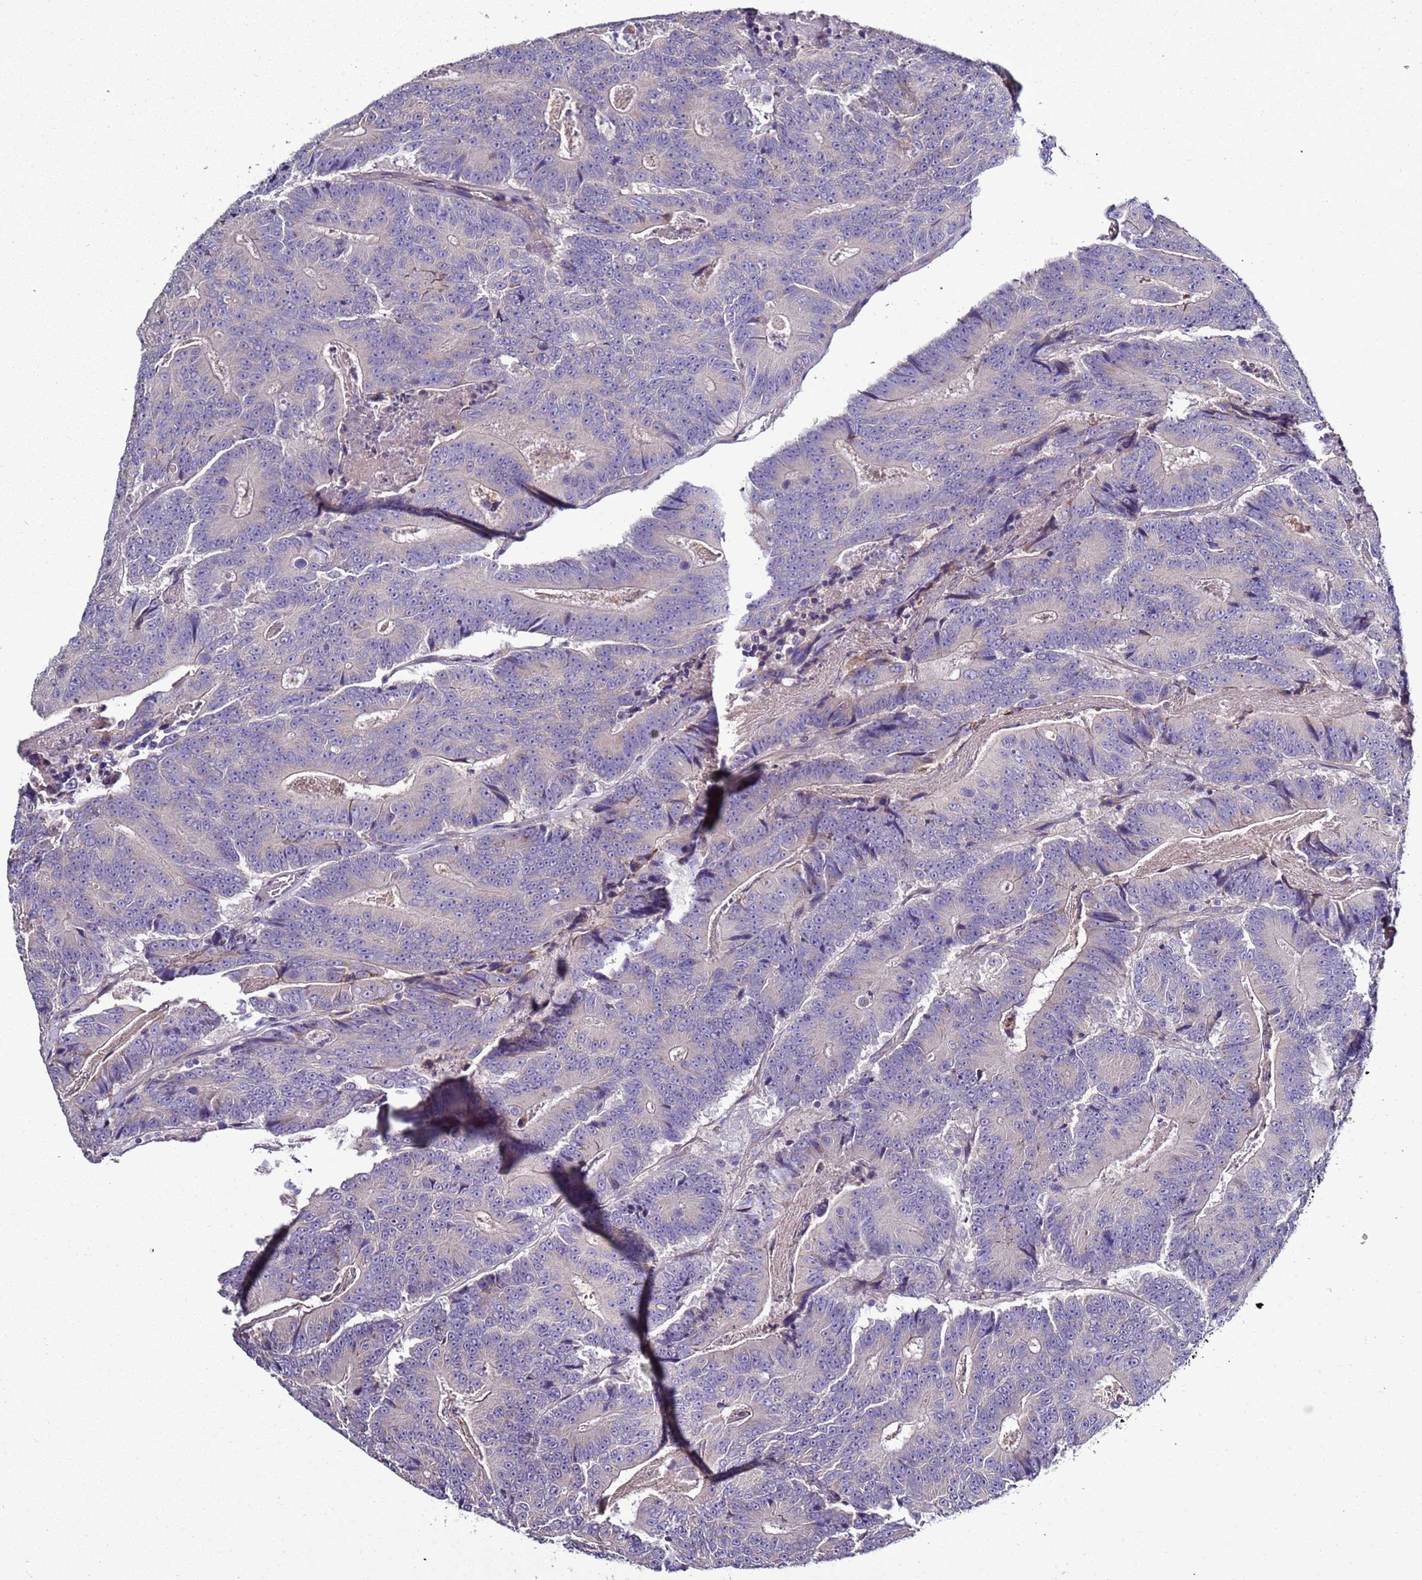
{"staining": {"intensity": "negative", "quantity": "none", "location": "none"}, "tissue": "colorectal cancer", "cell_type": "Tumor cells", "image_type": "cancer", "snomed": [{"axis": "morphology", "description": "Adenocarcinoma, NOS"}, {"axis": "topography", "description": "Colon"}], "caption": "Immunohistochemical staining of human adenocarcinoma (colorectal) shows no significant staining in tumor cells.", "gene": "RABL2B", "patient": {"sex": "male", "age": 83}}